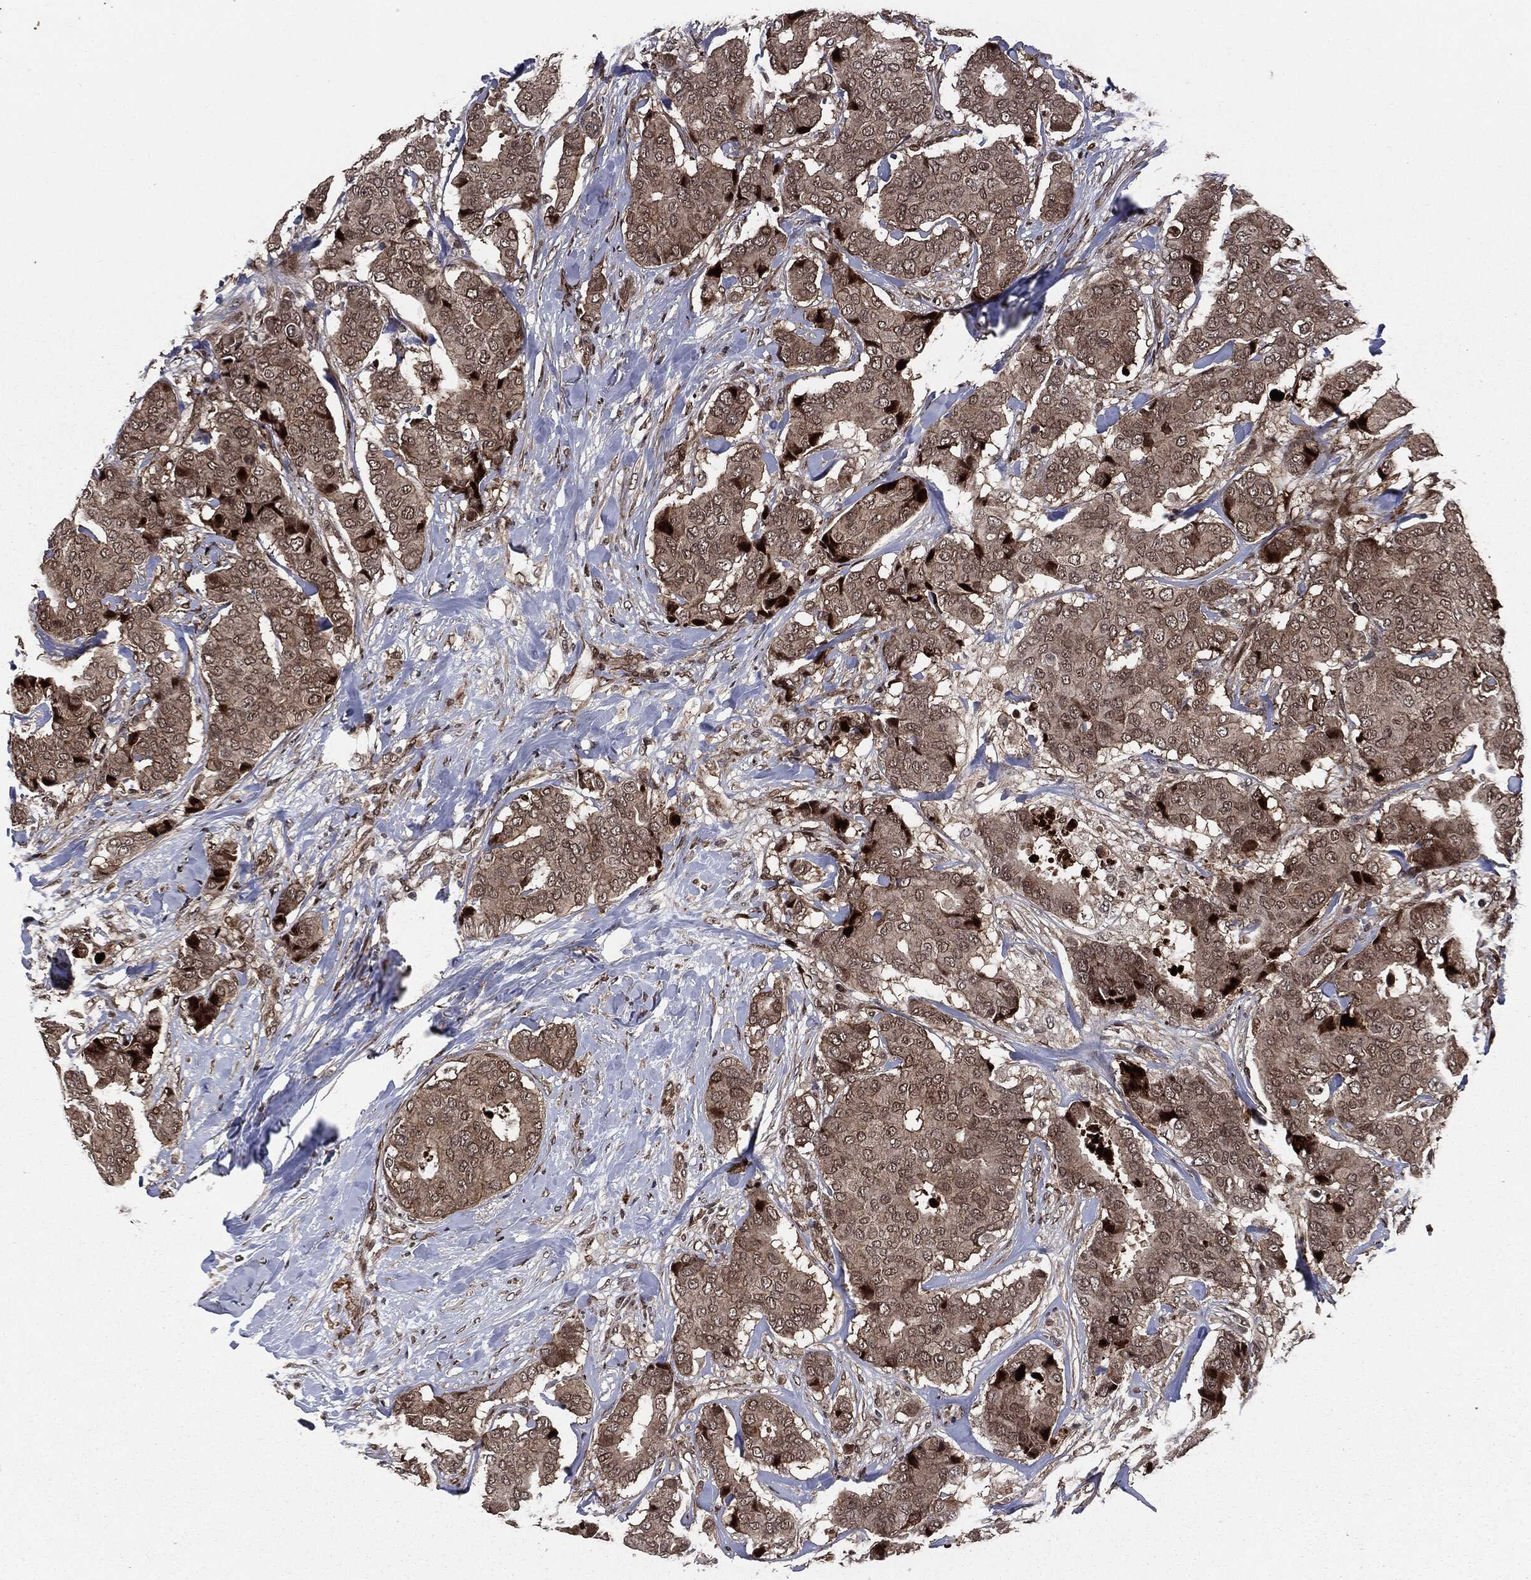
{"staining": {"intensity": "strong", "quantity": "<25%", "location": "cytoplasmic/membranous,nuclear"}, "tissue": "breast cancer", "cell_type": "Tumor cells", "image_type": "cancer", "snomed": [{"axis": "morphology", "description": "Duct carcinoma"}, {"axis": "topography", "description": "Breast"}], "caption": "Tumor cells display strong cytoplasmic/membranous and nuclear expression in approximately <25% of cells in breast cancer. The staining was performed using DAB (3,3'-diaminobenzidine) to visualize the protein expression in brown, while the nuclei were stained in blue with hematoxylin (Magnification: 20x).", "gene": "SMAD4", "patient": {"sex": "female", "age": 75}}